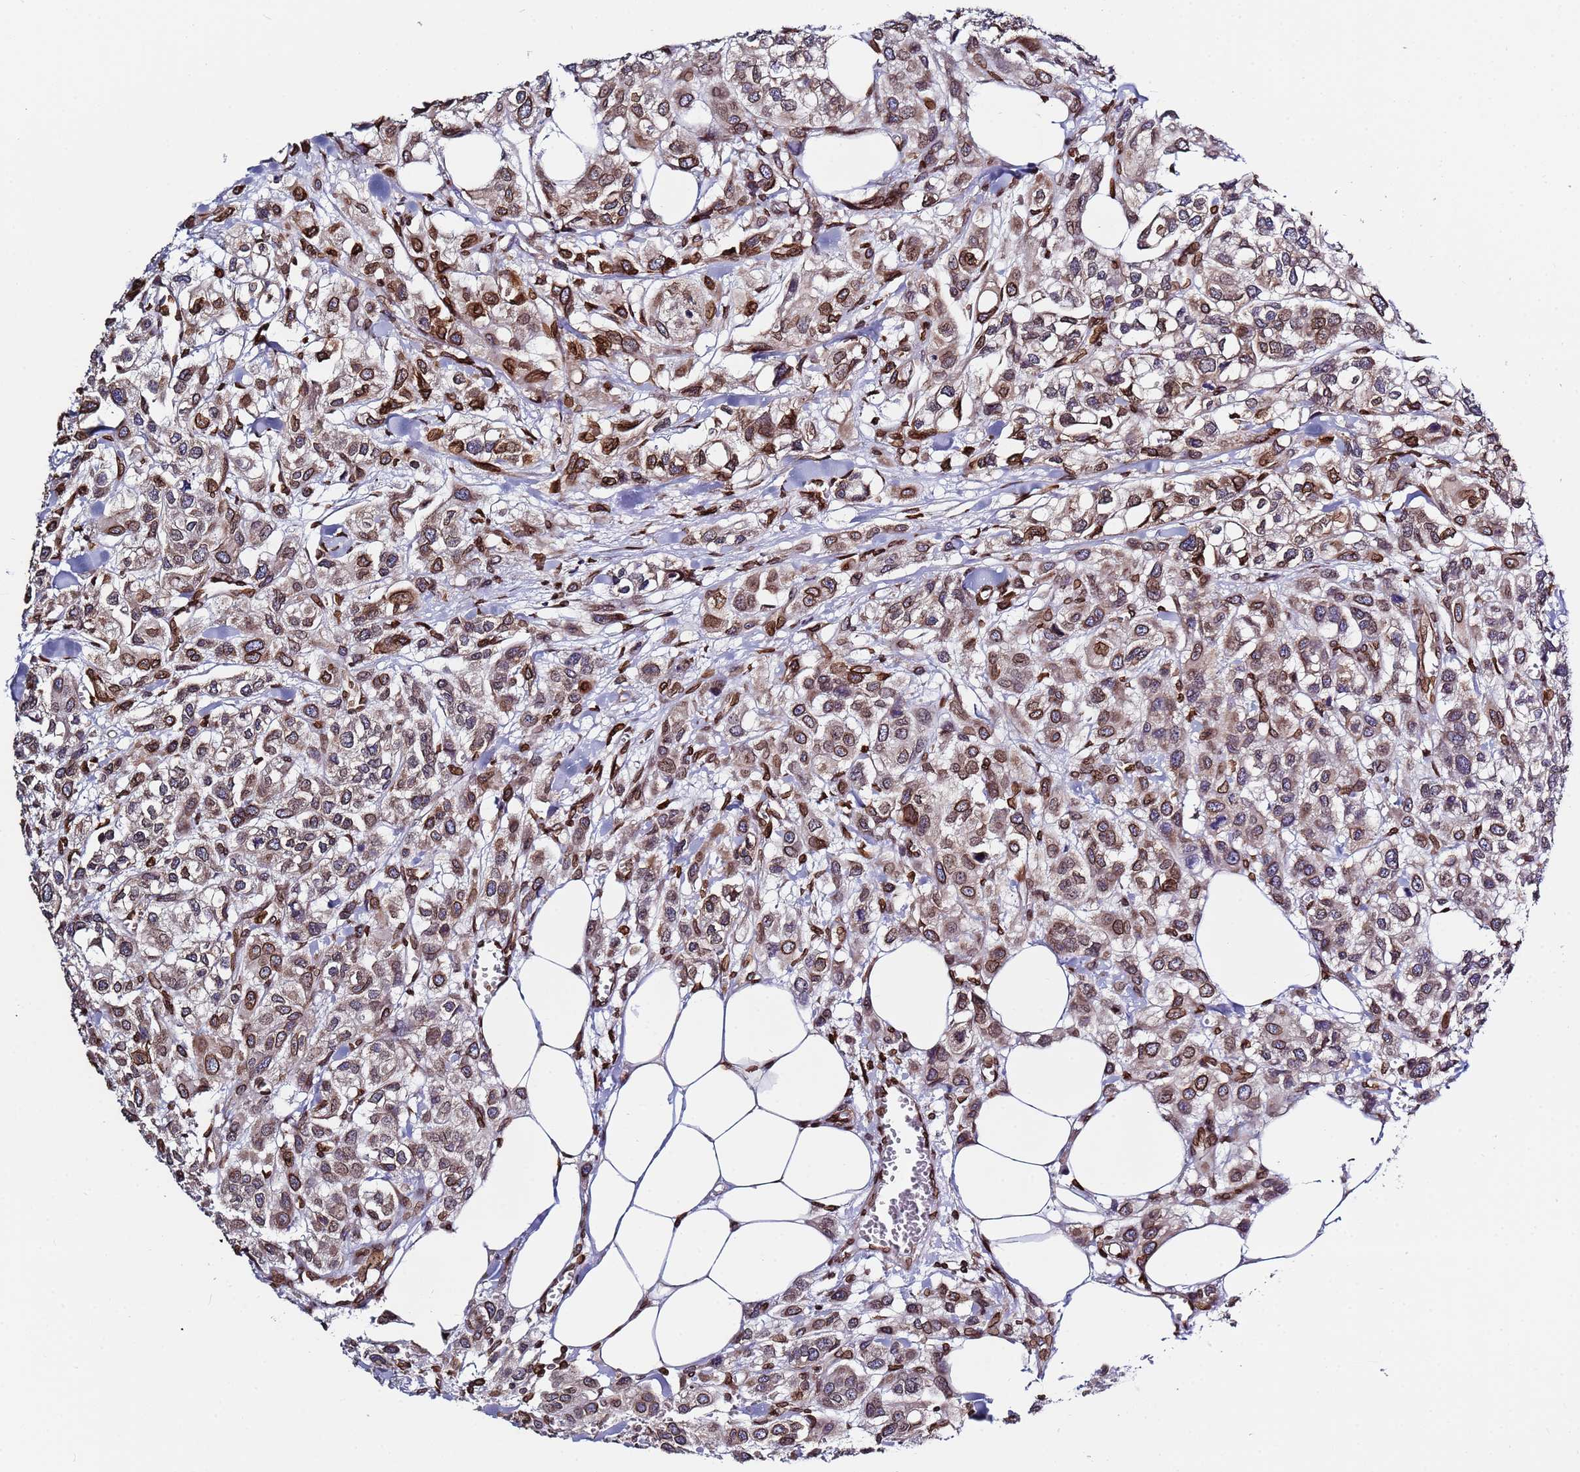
{"staining": {"intensity": "moderate", "quantity": "25%-75%", "location": "cytoplasmic/membranous,nuclear"}, "tissue": "urothelial cancer", "cell_type": "Tumor cells", "image_type": "cancer", "snomed": [{"axis": "morphology", "description": "Urothelial carcinoma, High grade"}, {"axis": "topography", "description": "Urinary bladder"}], "caption": "Urothelial carcinoma (high-grade) was stained to show a protein in brown. There is medium levels of moderate cytoplasmic/membranous and nuclear staining in about 25%-75% of tumor cells.", "gene": "TOR1AIP1", "patient": {"sex": "male", "age": 67}}